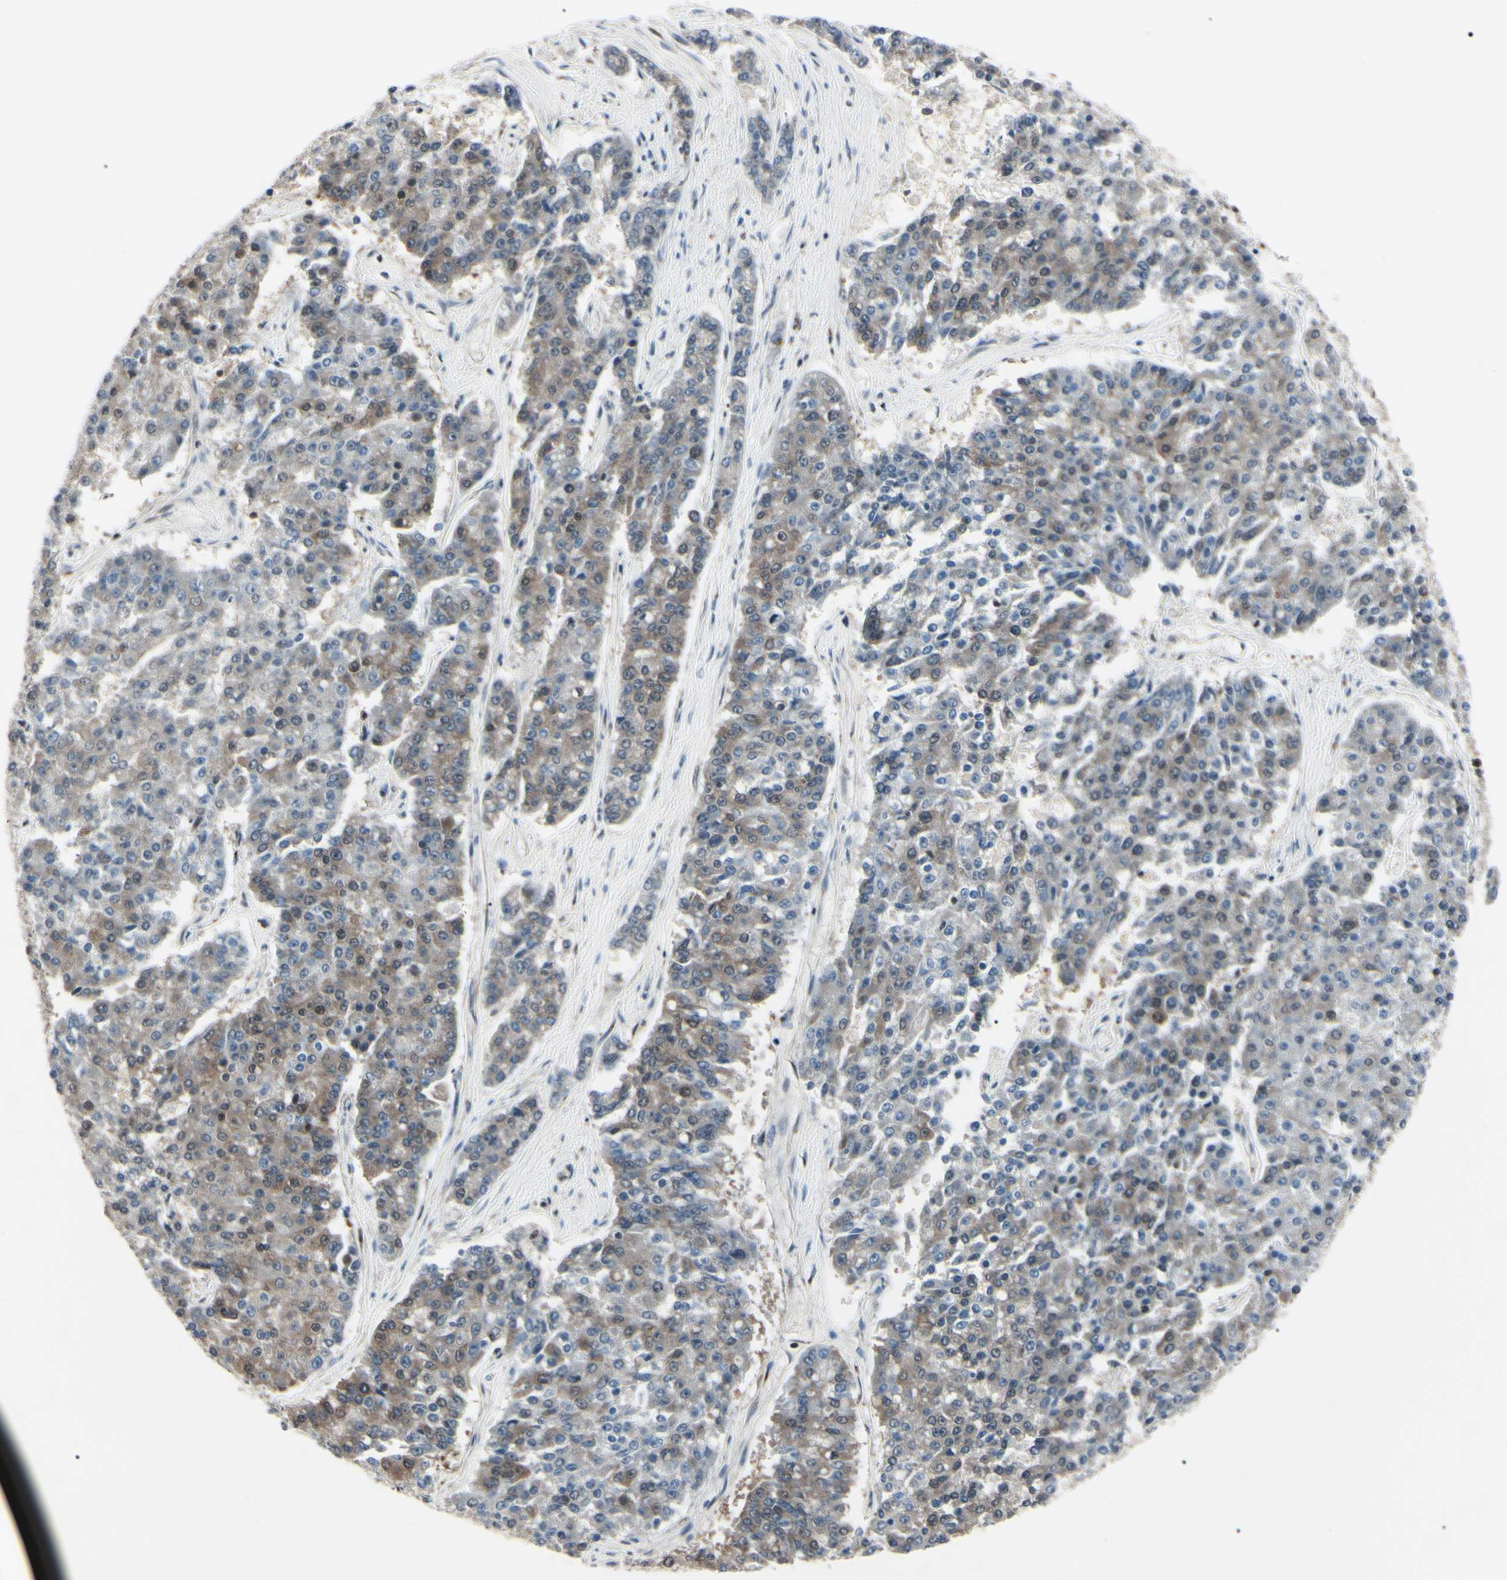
{"staining": {"intensity": "moderate", "quantity": "<25%", "location": "cytoplasmic/membranous"}, "tissue": "pancreatic cancer", "cell_type": "Tumor cells", "image_type": "cancer", "snomed": [{"axis": "morphology", "description": "Adenocarcinoma, NOS"}, {"axis": "topography", "description": "Pancreas"}], "caption": "IHC image of pancreatic cancer (adenocarcinoma) stained for a protein (brown), which displays low levels of moderate cytoplasmic/membranous positivity in about <25% of tumor cells.", "gene": "MAPRE1", "patient": {"sex": "male", "age": 50}}